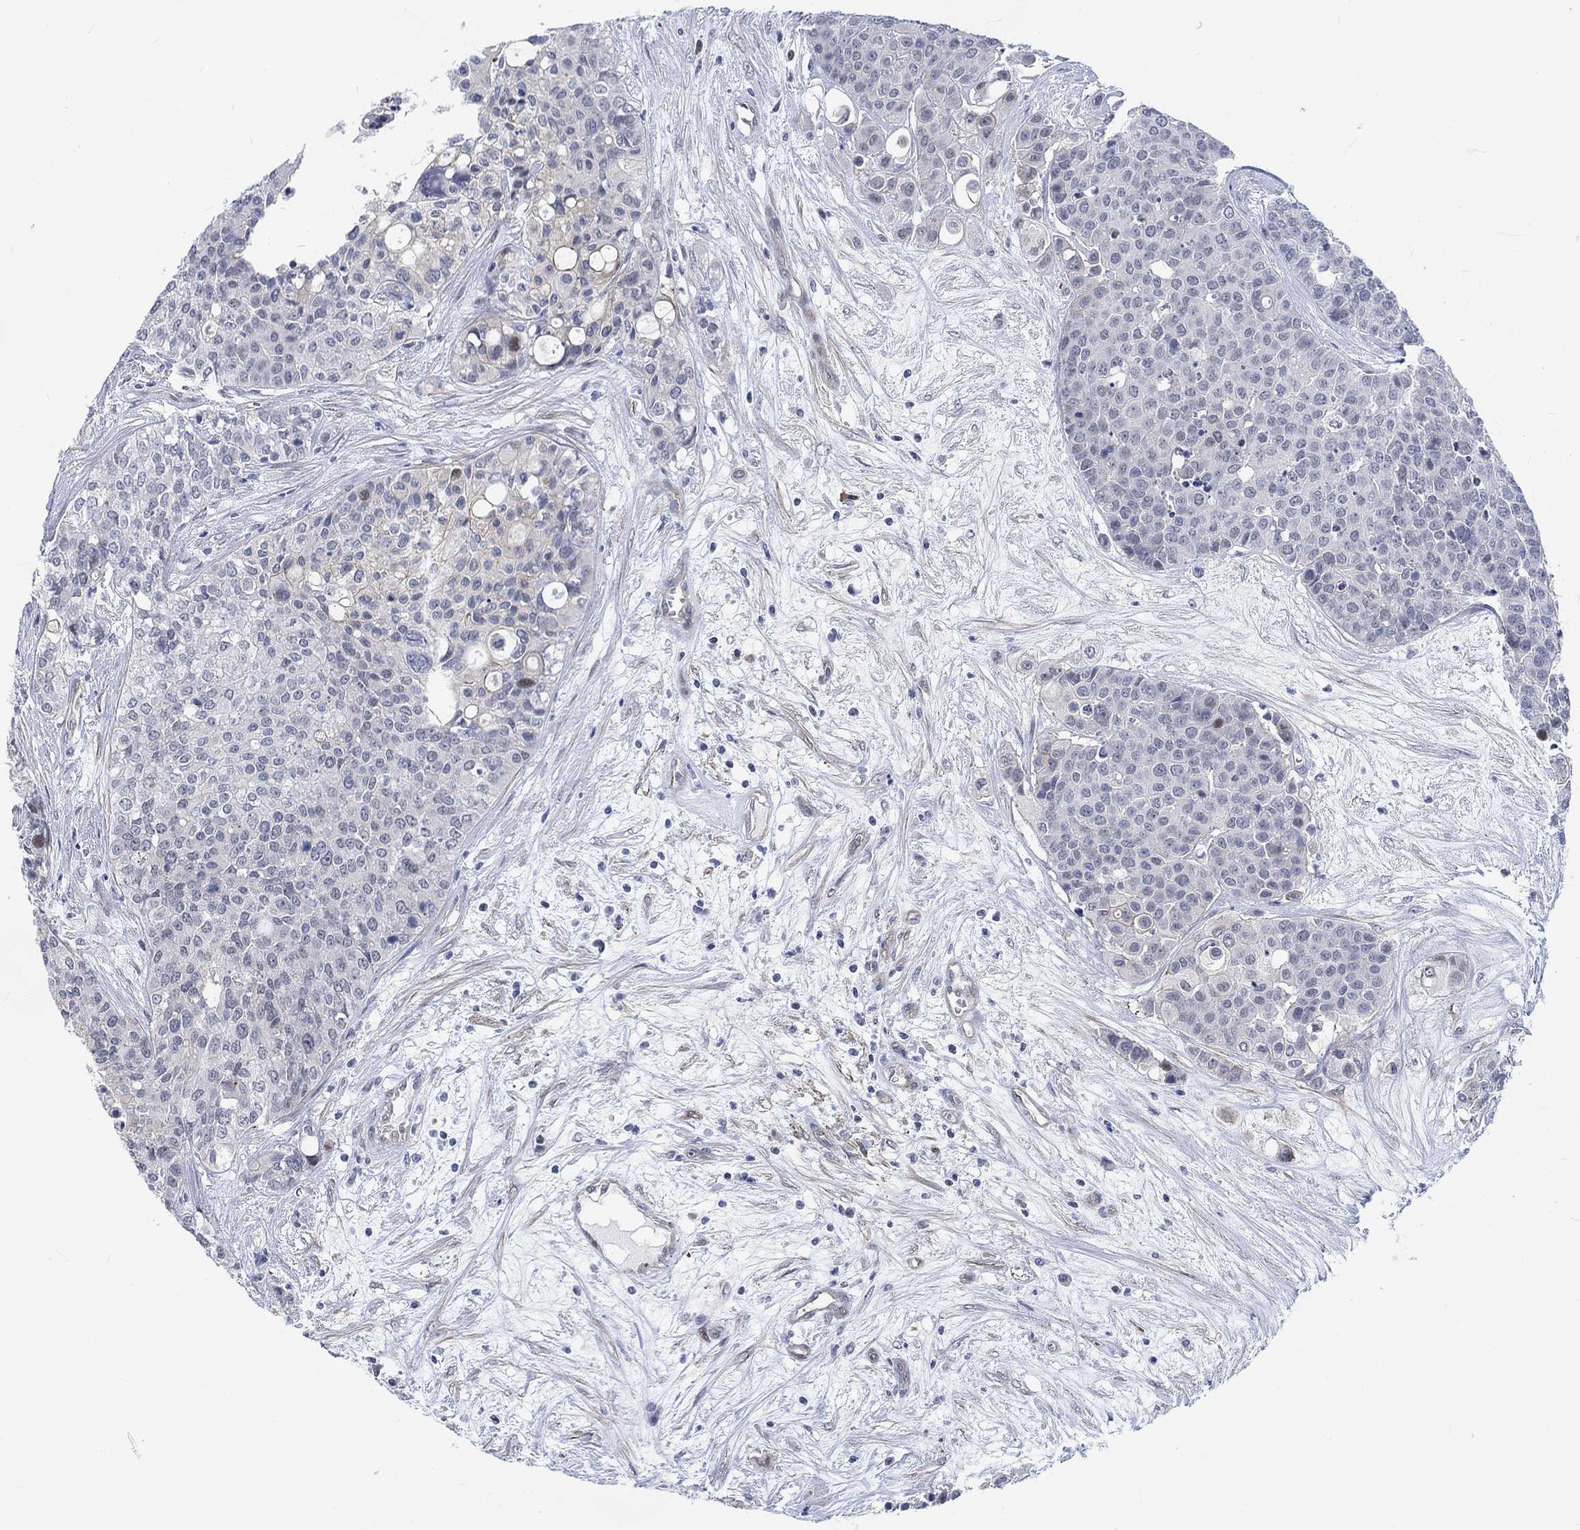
{"staining": {"intensity": "weak", "quantity": "<25%", "location": "nuclear"}, "tissue": "carcinoid", "cell_type": "Tumor cells", "image_type": "cancer", "snomed": [{"axis": "morphology", "description": "Carcinoid, malignant, NOS"}, {"axis": "topography", "description": "Colon"}], "caption": "Tumor cells show no significant protein staining in carcinoid.", "gene": "KCNH8", "patient": {"sex": "male", "age": 81}}